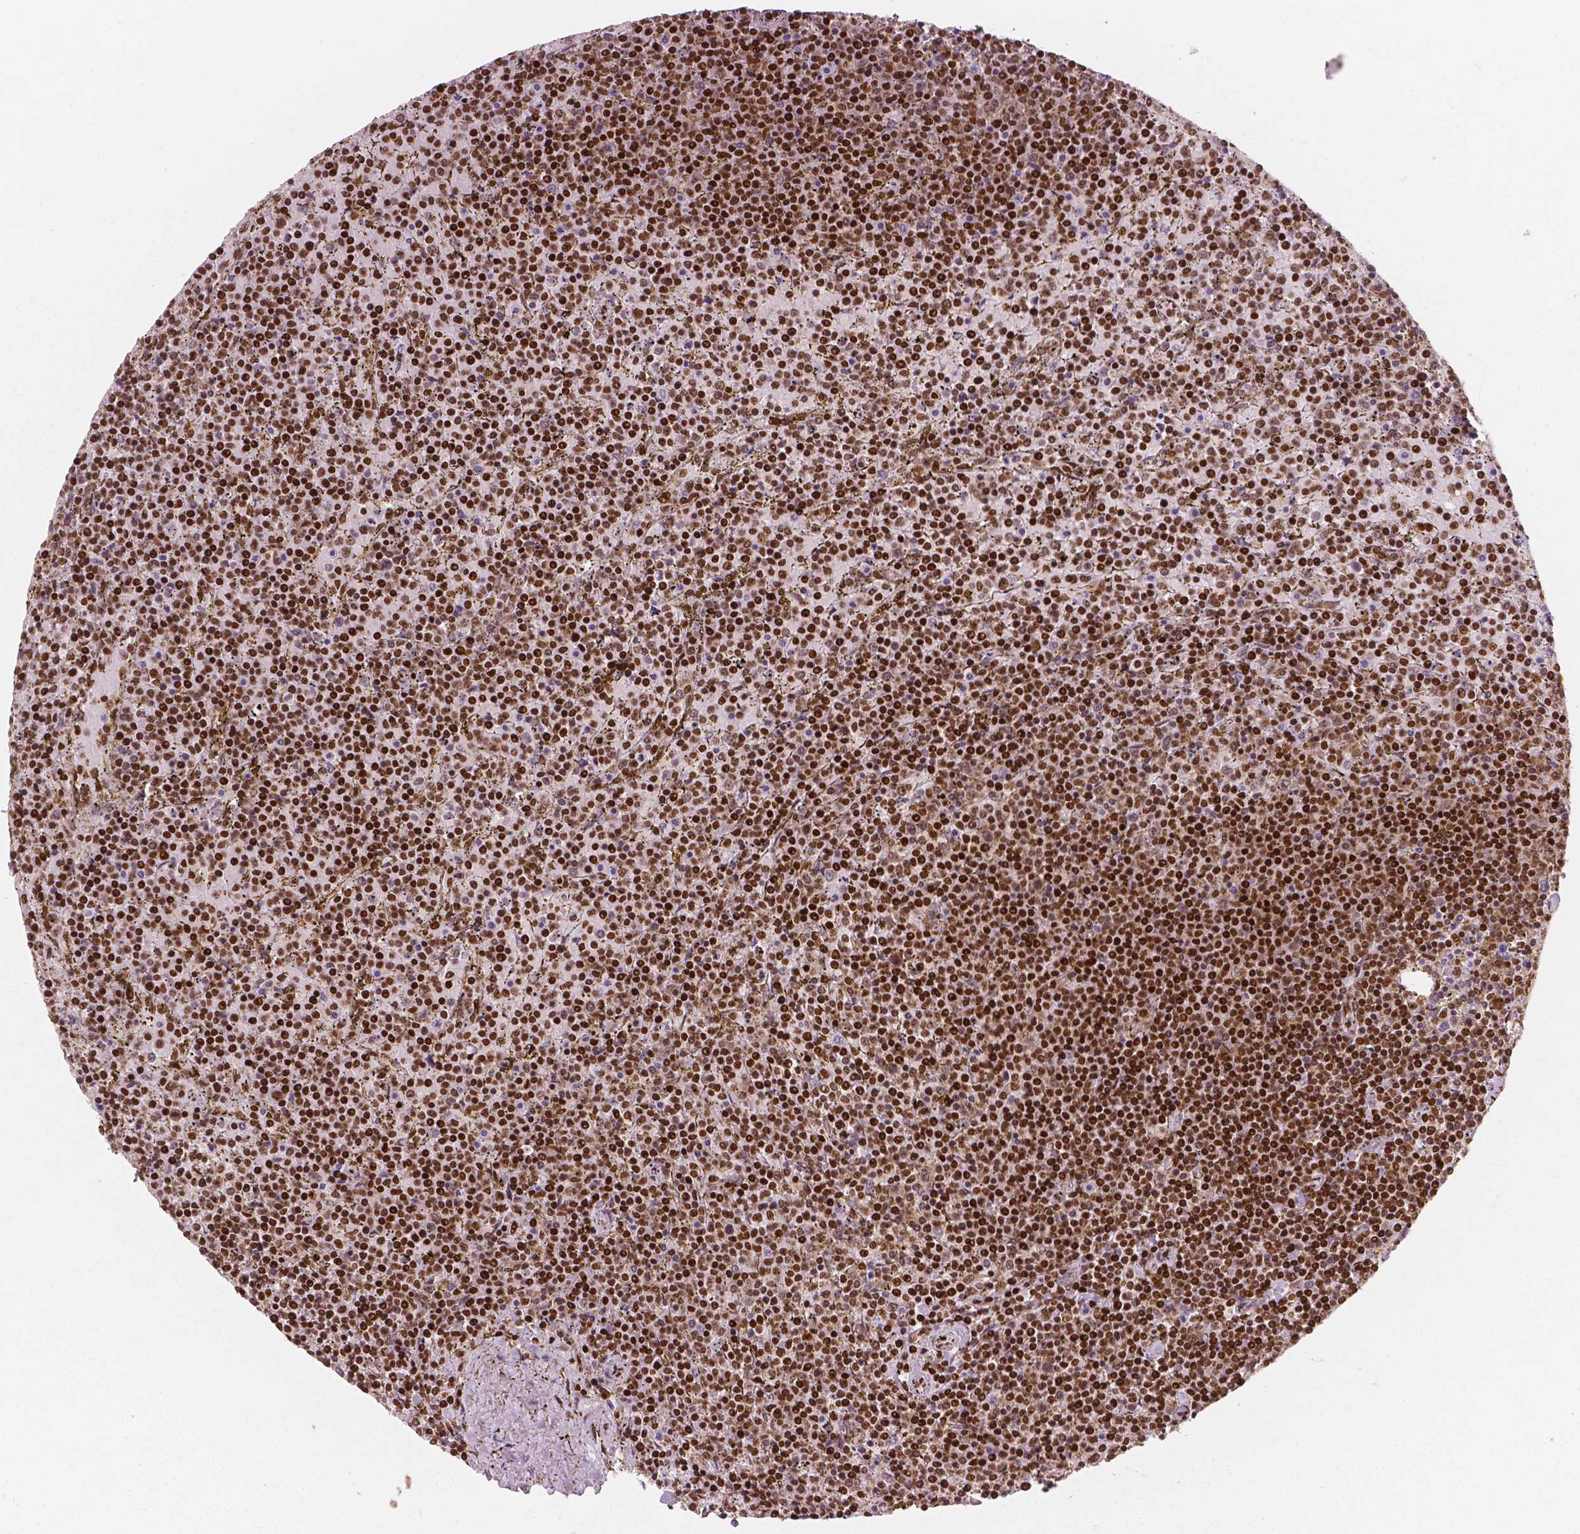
{"staining": {"intensity": "strong", "quantity": ">75%", "location": "nuclear"}, "tissue": "lymphoma", "cell_type": "Tumor cells", "image_type": "cancer", "snomed": [{"axis": "morphology", "description": "Malignant lymphoma, non-Hodgkin's type, Low grade"}, {"axis": "topography", "description": "Spleen"}], "caption": "IHC image of human lymphoma stained for a protein (brown), which demonstrates high levels of strong nuclear expression in approximately >75% of tumor cells.", "gene": "BRD4", "patient": {"sex": "female", "age": 77}}